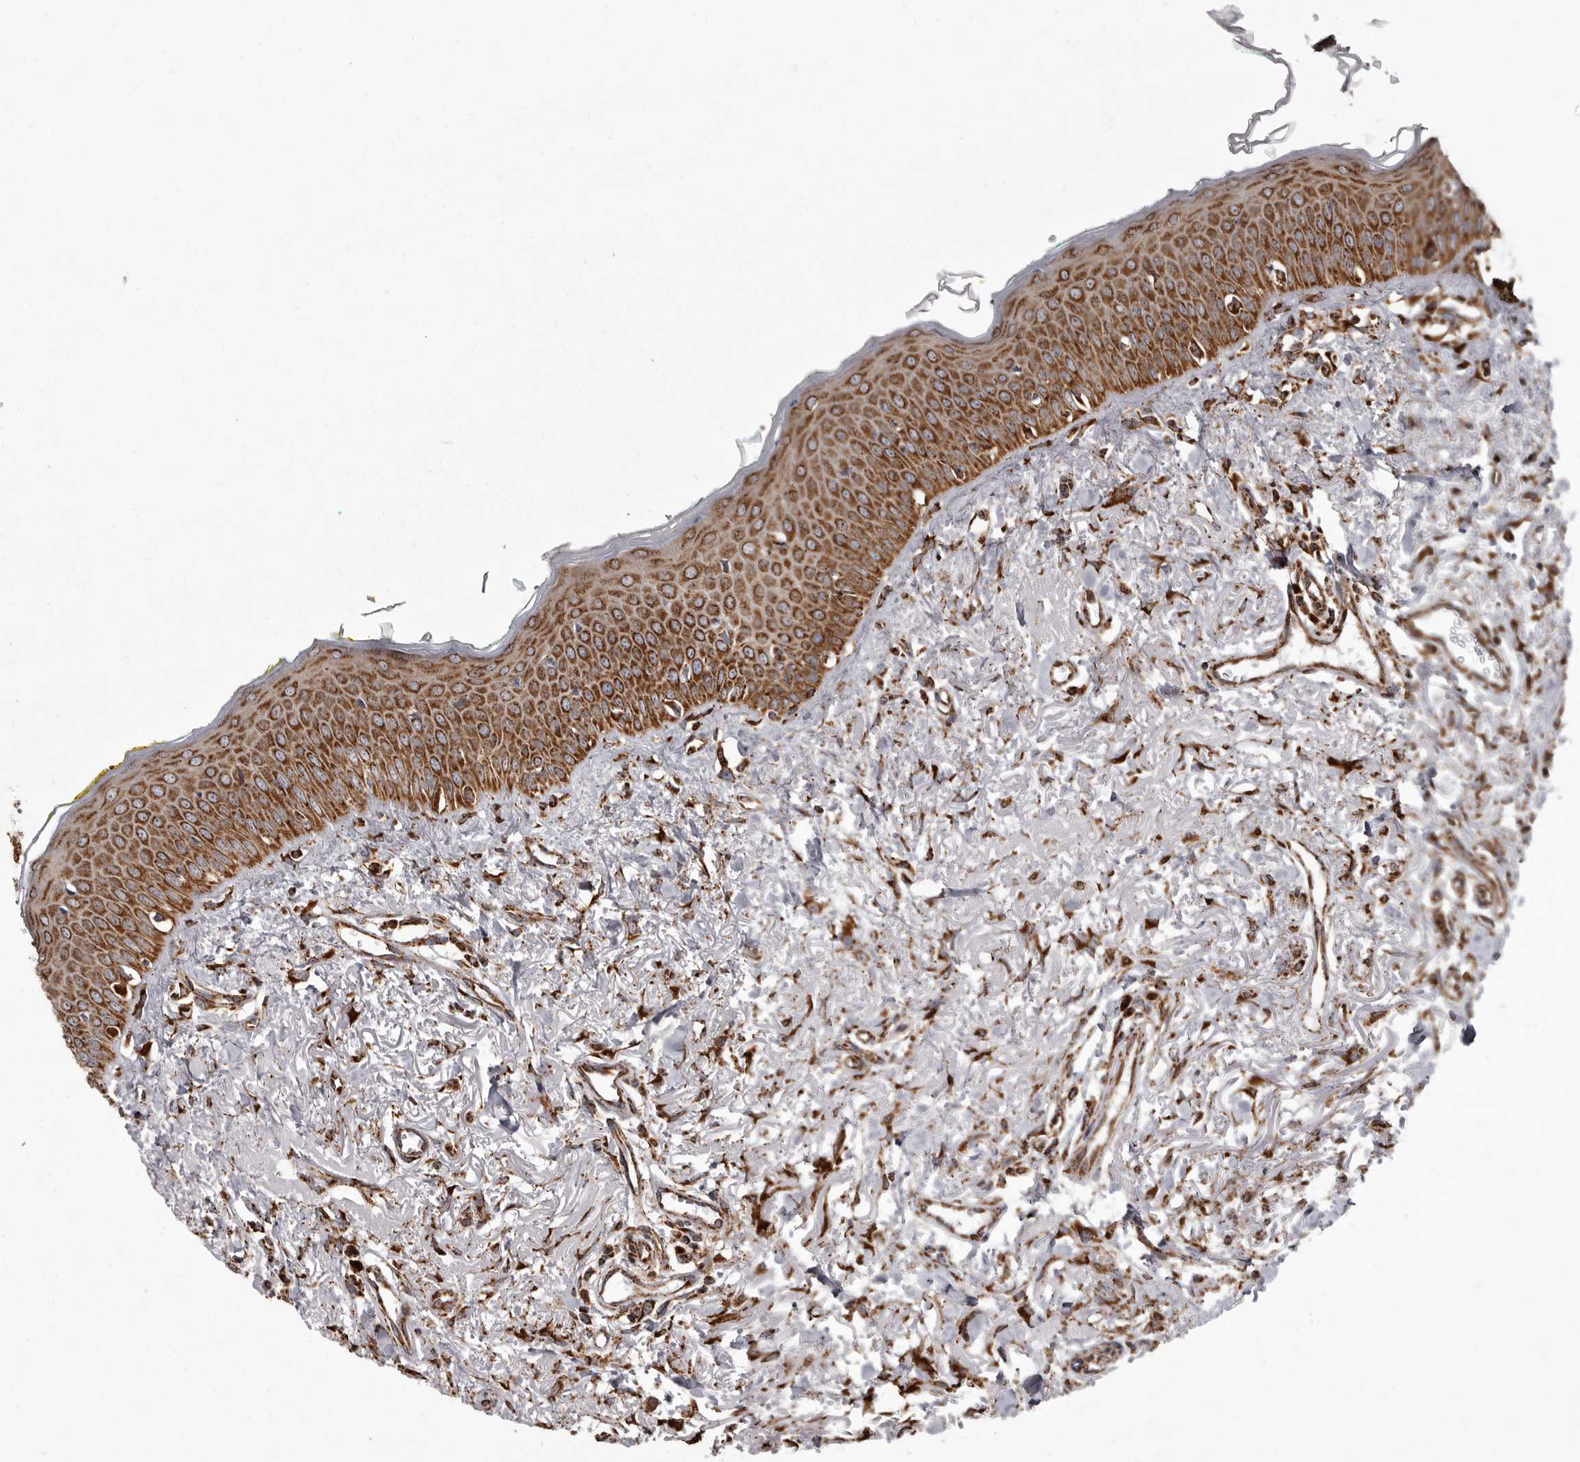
{"staining": {"intensity": "strong", "quantity": ">75%", "location": "cytoplasmic/membranous"}, "tissue": "oral mucosa", "cell_type": "Squamous epithelial cells", "image_type": "normal", "snomed": [{"axis": "morphology", "description": "Normal tissue, NOS"}, {"axis": "topography", "description": "Oral tissue"}], "caption": "Immunohistochemical staining of unremarkable human oral mucosa displays high levels of strong cytoplasmic/membranous positivity in about >75% of squamous epithelial cells.", "gene": "CDK5RAP3", "patient": {"sex": "female", "age": 70}}